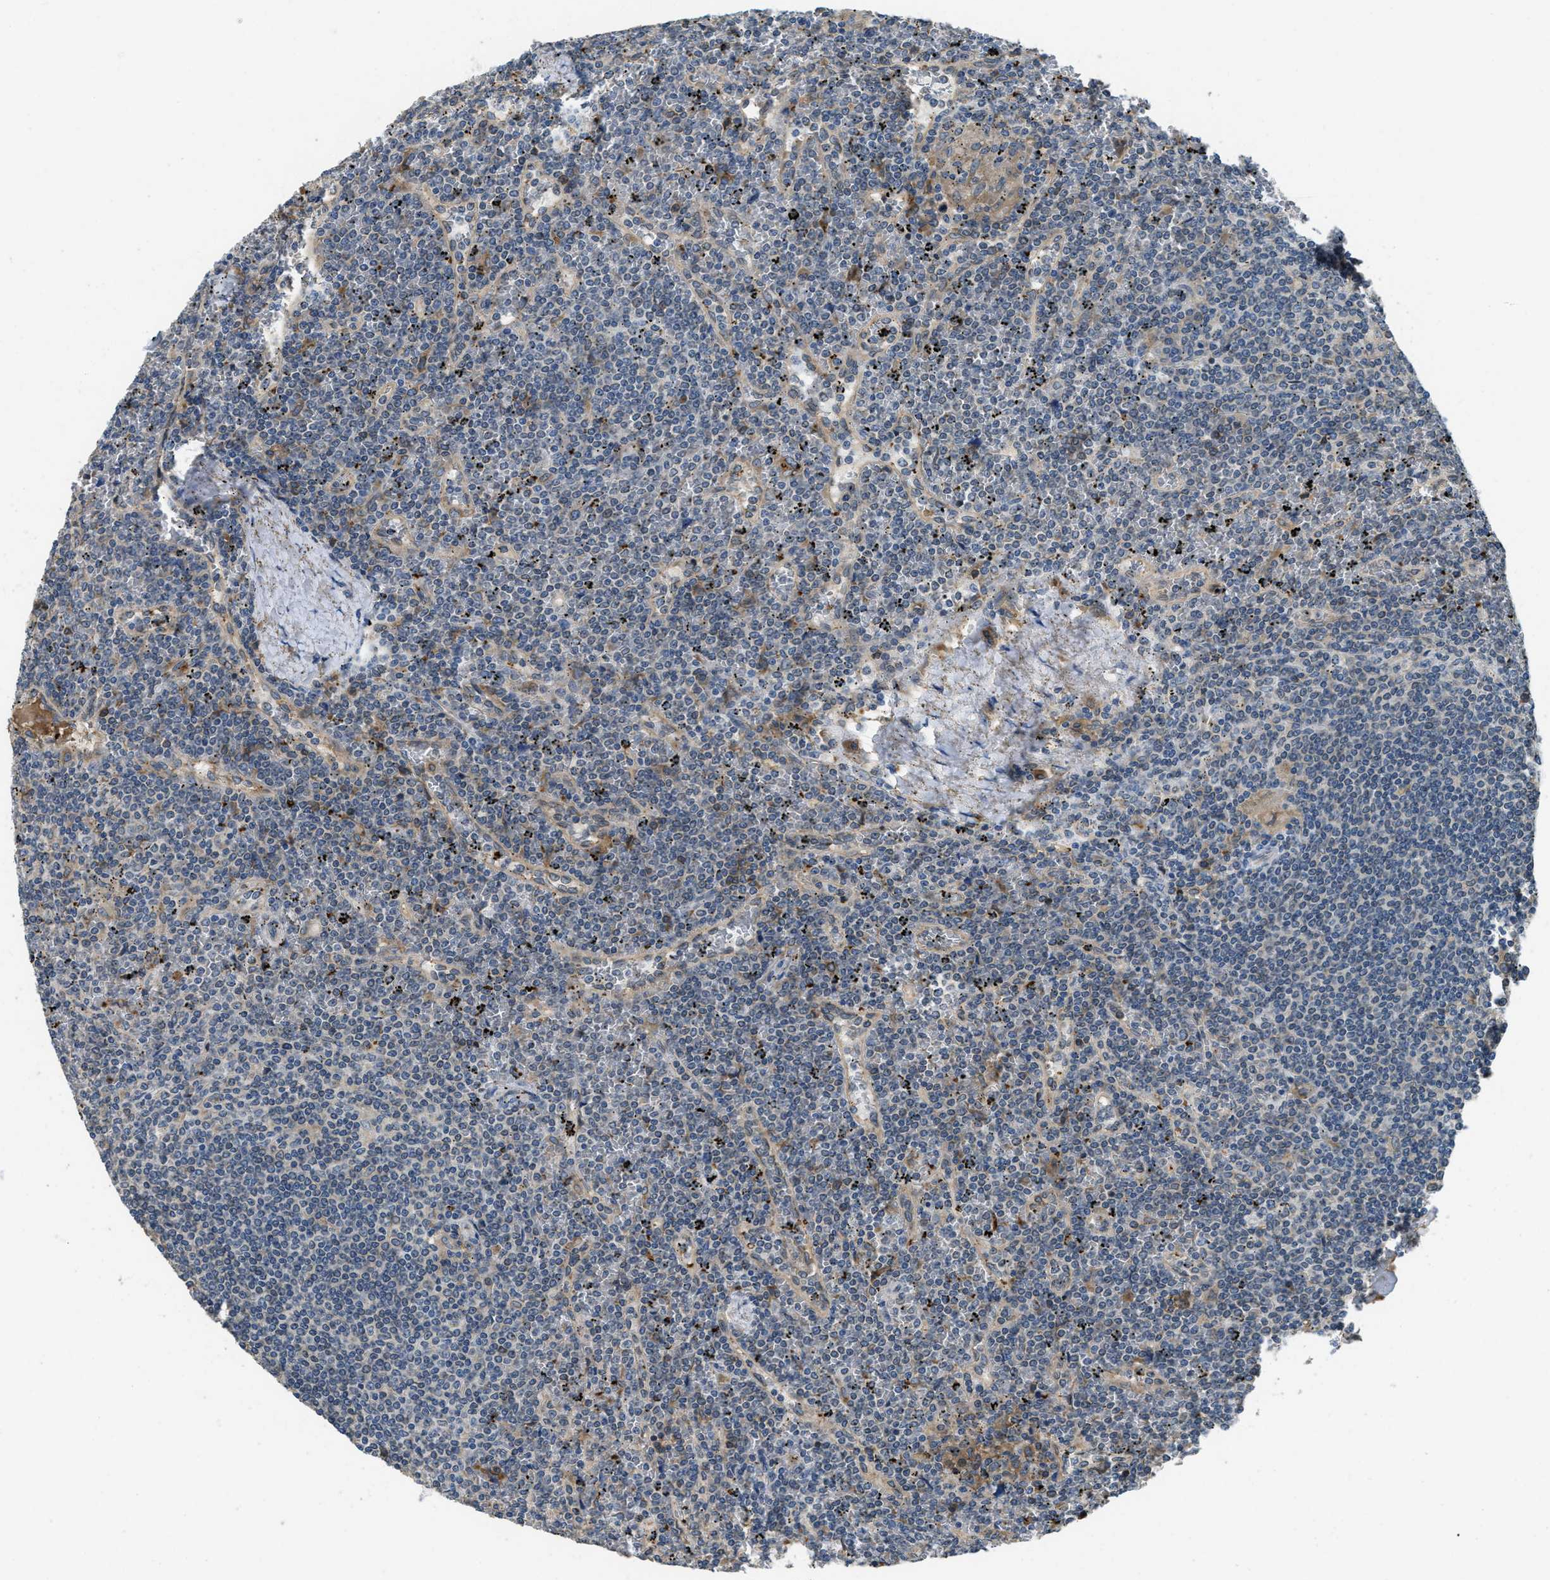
{"staining": {"intensity": "negative", "quantity": "none", "location": "none"}, "tissue": "lymphoma", "cell_type": "Tumor cells", "image_type": "cancer", "snomed": [{"axis": "morphology", "description": "Malignant lymphoma, non-Hodgkin's type, Low grade"}, {"axis": "topography", "description": "Spleen"}], "caption": "Malignant lymphoma, non-Hodgkin's type (low-grade) was stained to show a protein in brown. There is no significant staining in tumor cells.", "gene": "MPDU1", "patient": {"sex": "female", "age": 19}}